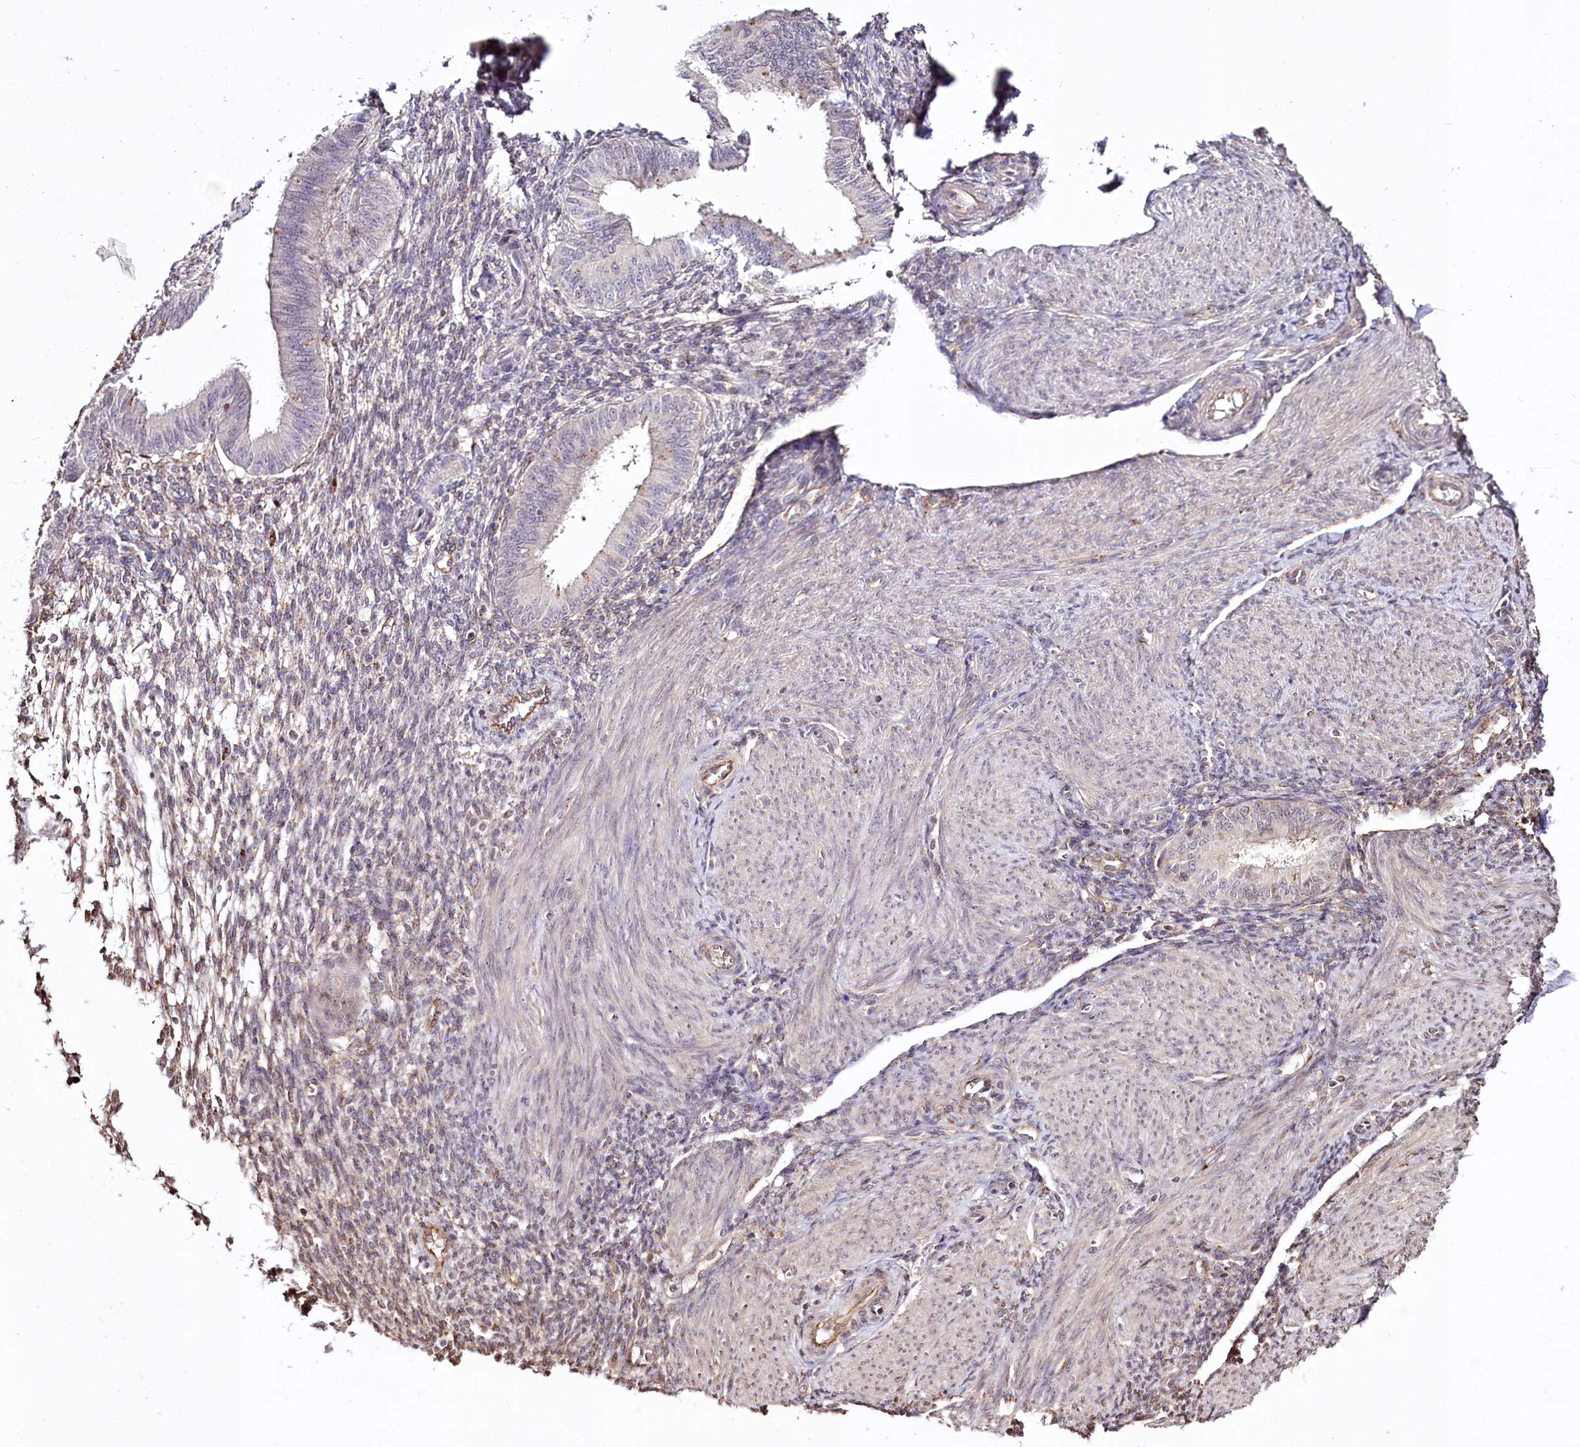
{"staining": {"intensity": "moderate", "quantity": "<25%", "location": "cytoplasmic/membranous"}, "tissue": "endometrium", "cell_type": "Cells in endometrial stroma", "image_type": "normal", "snomed": [{"axis": "morphology", "description": "Normal tissue, NOS"}, {"axis": "topography", "description": "Uterus"}, {"axis": "topography", "description": "Endometrium"}], "caption": "Endometrium was stained to show a protein in brown. There is low levels of moderate cytoplasmic/membranous expression in approximately <25% of cells in endometrial stroma.", "gene": "HOXC8", "patient": {"sex": "female", "age": 48}}